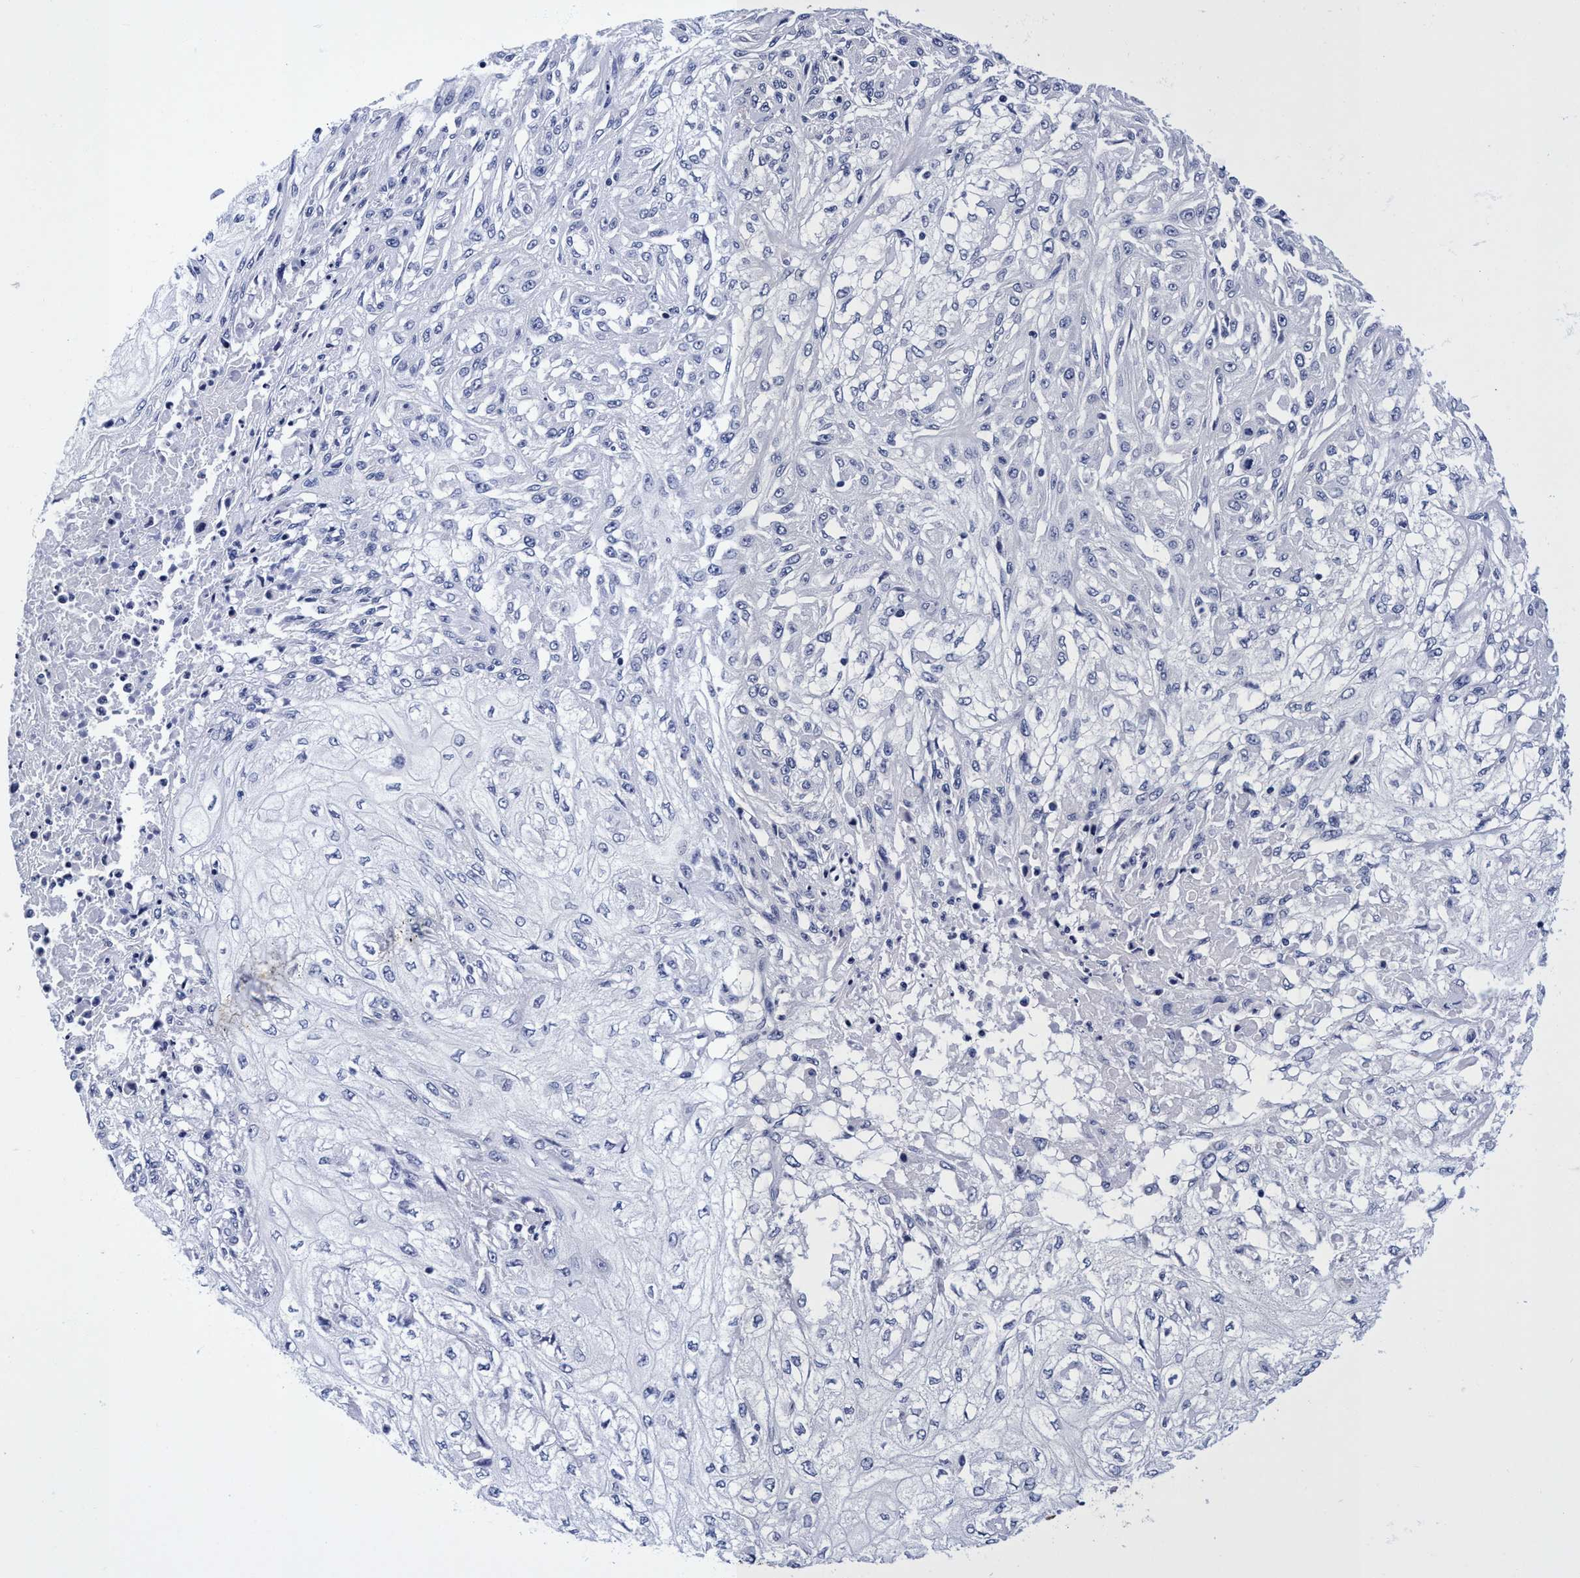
{"staining": {"intensity": "negative", "quantity": "none", "location": "none"}, "tissue": "skin cancer", "cell_type": "Tumor cells", "image_type": "cancer", "snomed": [{"axis": "morphology", "description": "Squamous cell carcinoma, NOS"}, {"axis": "morphology", "description": "Squamous cell carcinoma, metastatic, NOS"}, {"axis": "topography", "description": "Skin"}, {"axis": "topography", "description": "Lymph node"}], "caption": "Immunohistochemical staining of metastatic squamous cell carcinoma (skin) shows no significant staining in tumor cells. (Brightfield microscopy of DAB immunohistochemistry at high magnification).", "gene": "PLPPR1", "patient": {"sex": "male", "age": 75}}